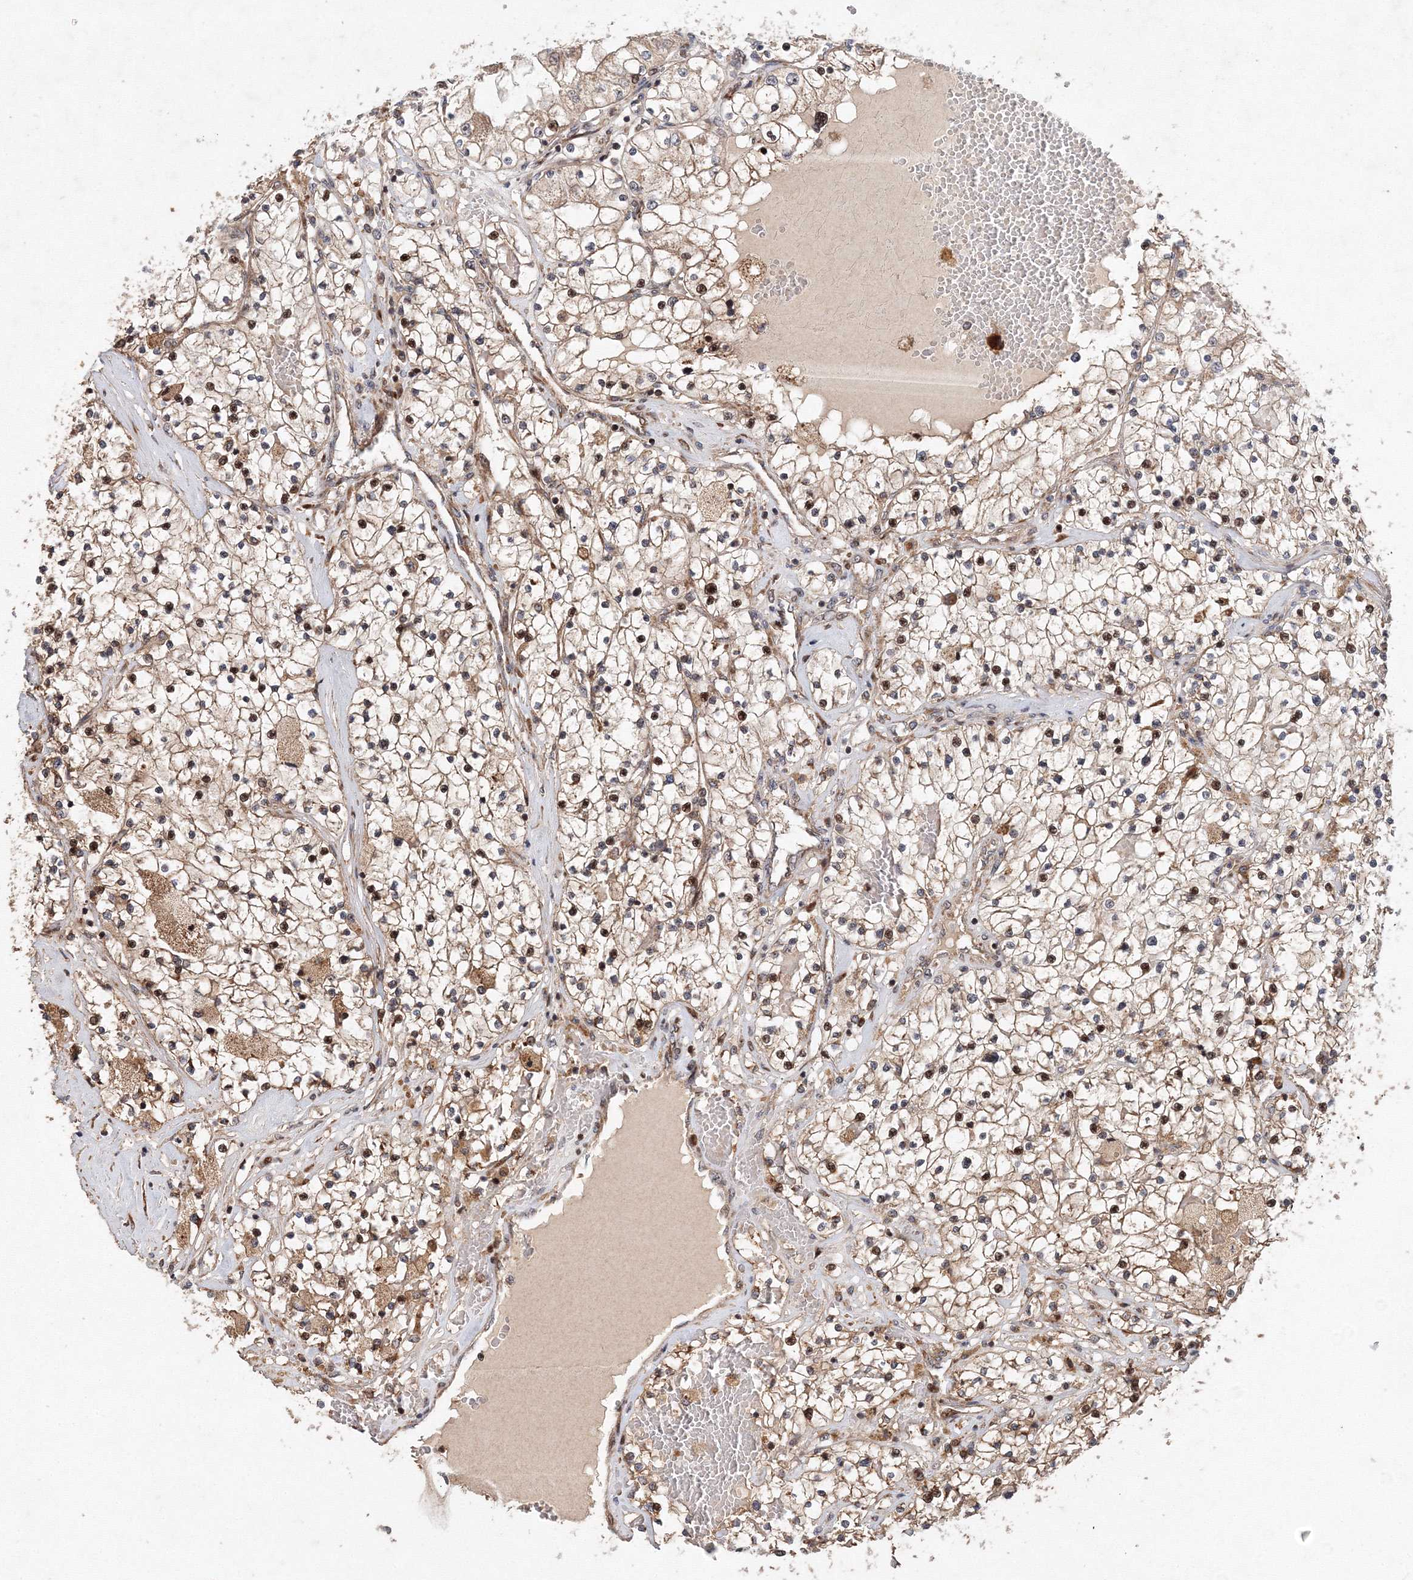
{"staining": {"intensity": "moderate", "quantity": ">75%", "location": "cytoplasmic/membranous"}, "tissue": "renal cancer", "cell_type": "Tumor cells", "image_type": "cancer", "snomed": [{"axis": "morphology", "description": "Normal tissue, NOS"}, {"axis": "morphology", "description": "Adenocarcinoma, NOS"}, {"axis": "topography", "description": "Kidney"}], "caption": "Renal adenocarcinoma stained with DAB (3,3'-diaminobenzidine) IHC demonstrates medium levels of moderate cytoplasmic/membranous expression in approximately >75% of tumor cells.", "gene": "ANKAR", "patient": {"sex": "male", "age": 68}}